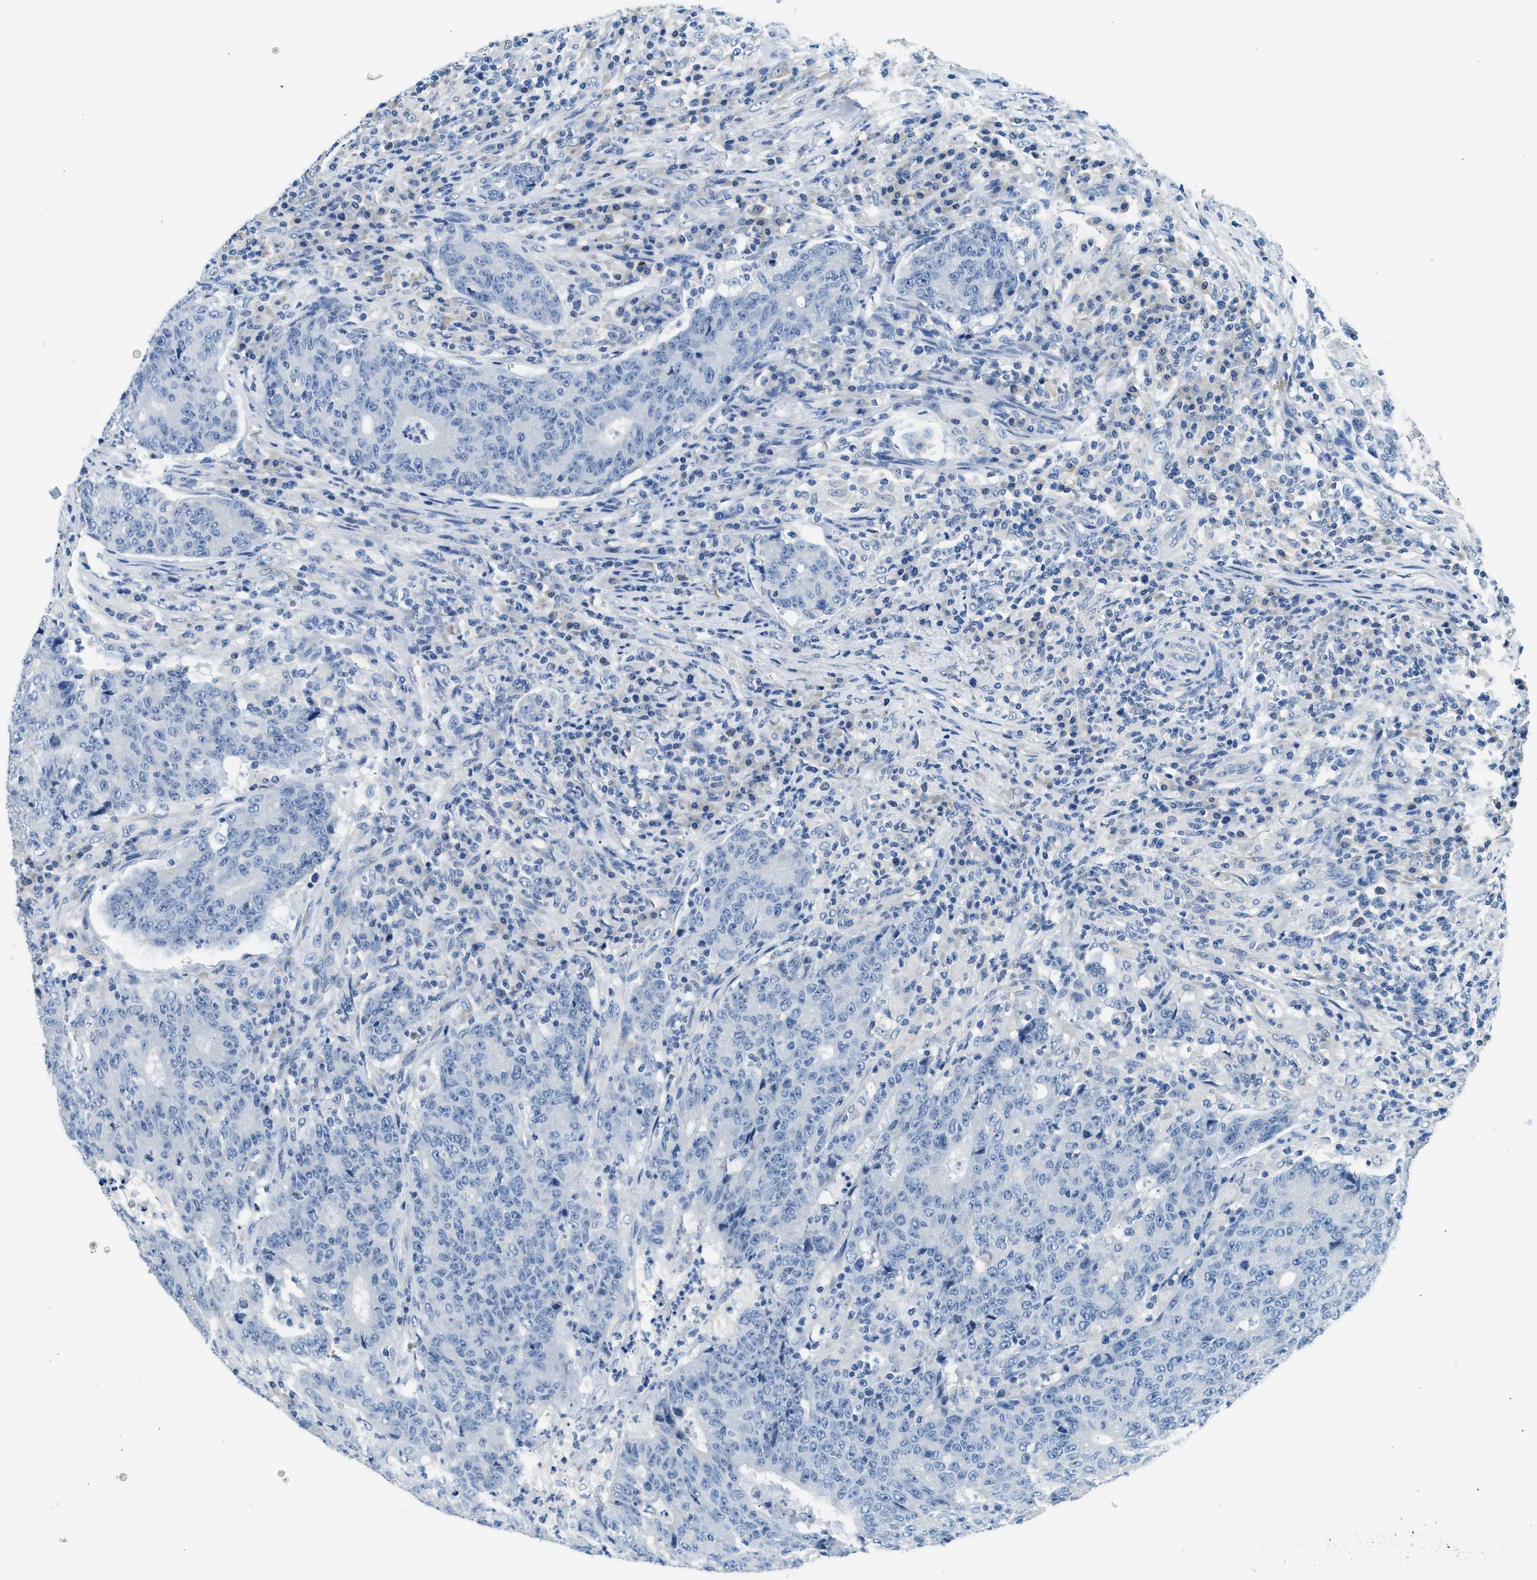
{"staining": {"intensity": "moderate", "quantity": "<25%", "location": "cytoplasmic/membranous"}, "tissue": "colorectal cancer", "cell_type": "Tumor cells", "image_type": "cancer", "snomed": [{"axis": "morphology", "description": "Normal tissue, NOS"}, {"axis": "morphology", "description": "Adenocarcinoma, NOS"}, {"axis": "topography", "description": "Colon"}], "caption": "Immunohistochemical staining of human colorectal cancer (adenocarcinoma) exhibits moderate cytoplasmic/membranous protein positivity in about <25% of tumor cells. The protein of interest is stained brown, and the nuclei are stained in blue (DAB IHC with brightfield microscopy, high magnification).", "gene": "CLDN18", "patient": {"sex": "female", "age": 75}}